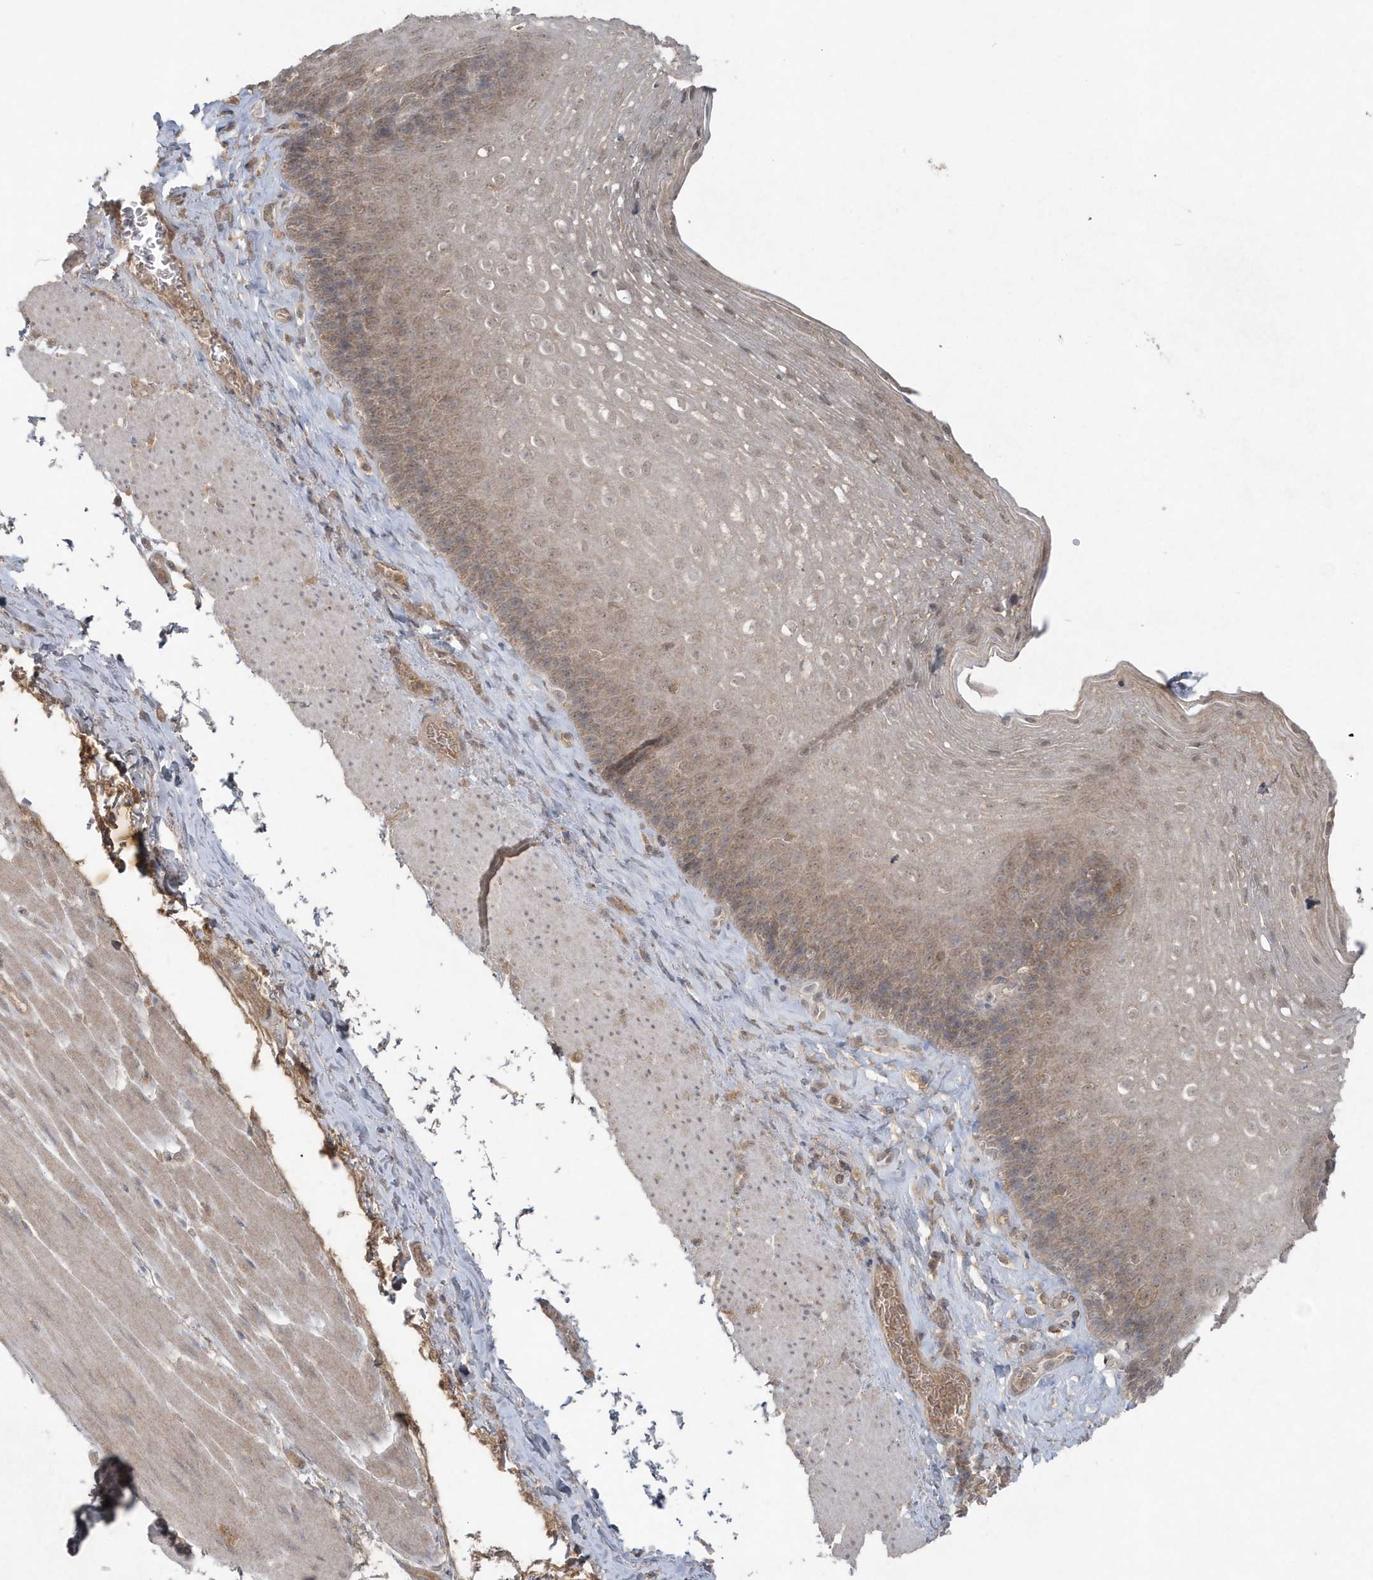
{"staining": {"intensity": "moderate", "quantity": "25%-75%", "location": "cytoplasmic/membranous"}, "tissue": "esophagus", "cell_type": "Squamous epithelial cells", "image_type": "normal", "snomed": [{"axis": "morphology", "description": "Normal tissue, NOS"}, {"axis": "topography", "description": "Esophagus"}], "caption": "Brown immunohistochemical staining in normal human esophagus reveals moderate cytoplasmic/membranous positivity in about 25%-75% of squamous epithelial cells. The staining is performed using DAB brown chromogen to label protein expression. The nuclei are counter-stained blue using hematoxylin.", "gene": "C1RL", "patient": {"sex": "female", "age": 66}}